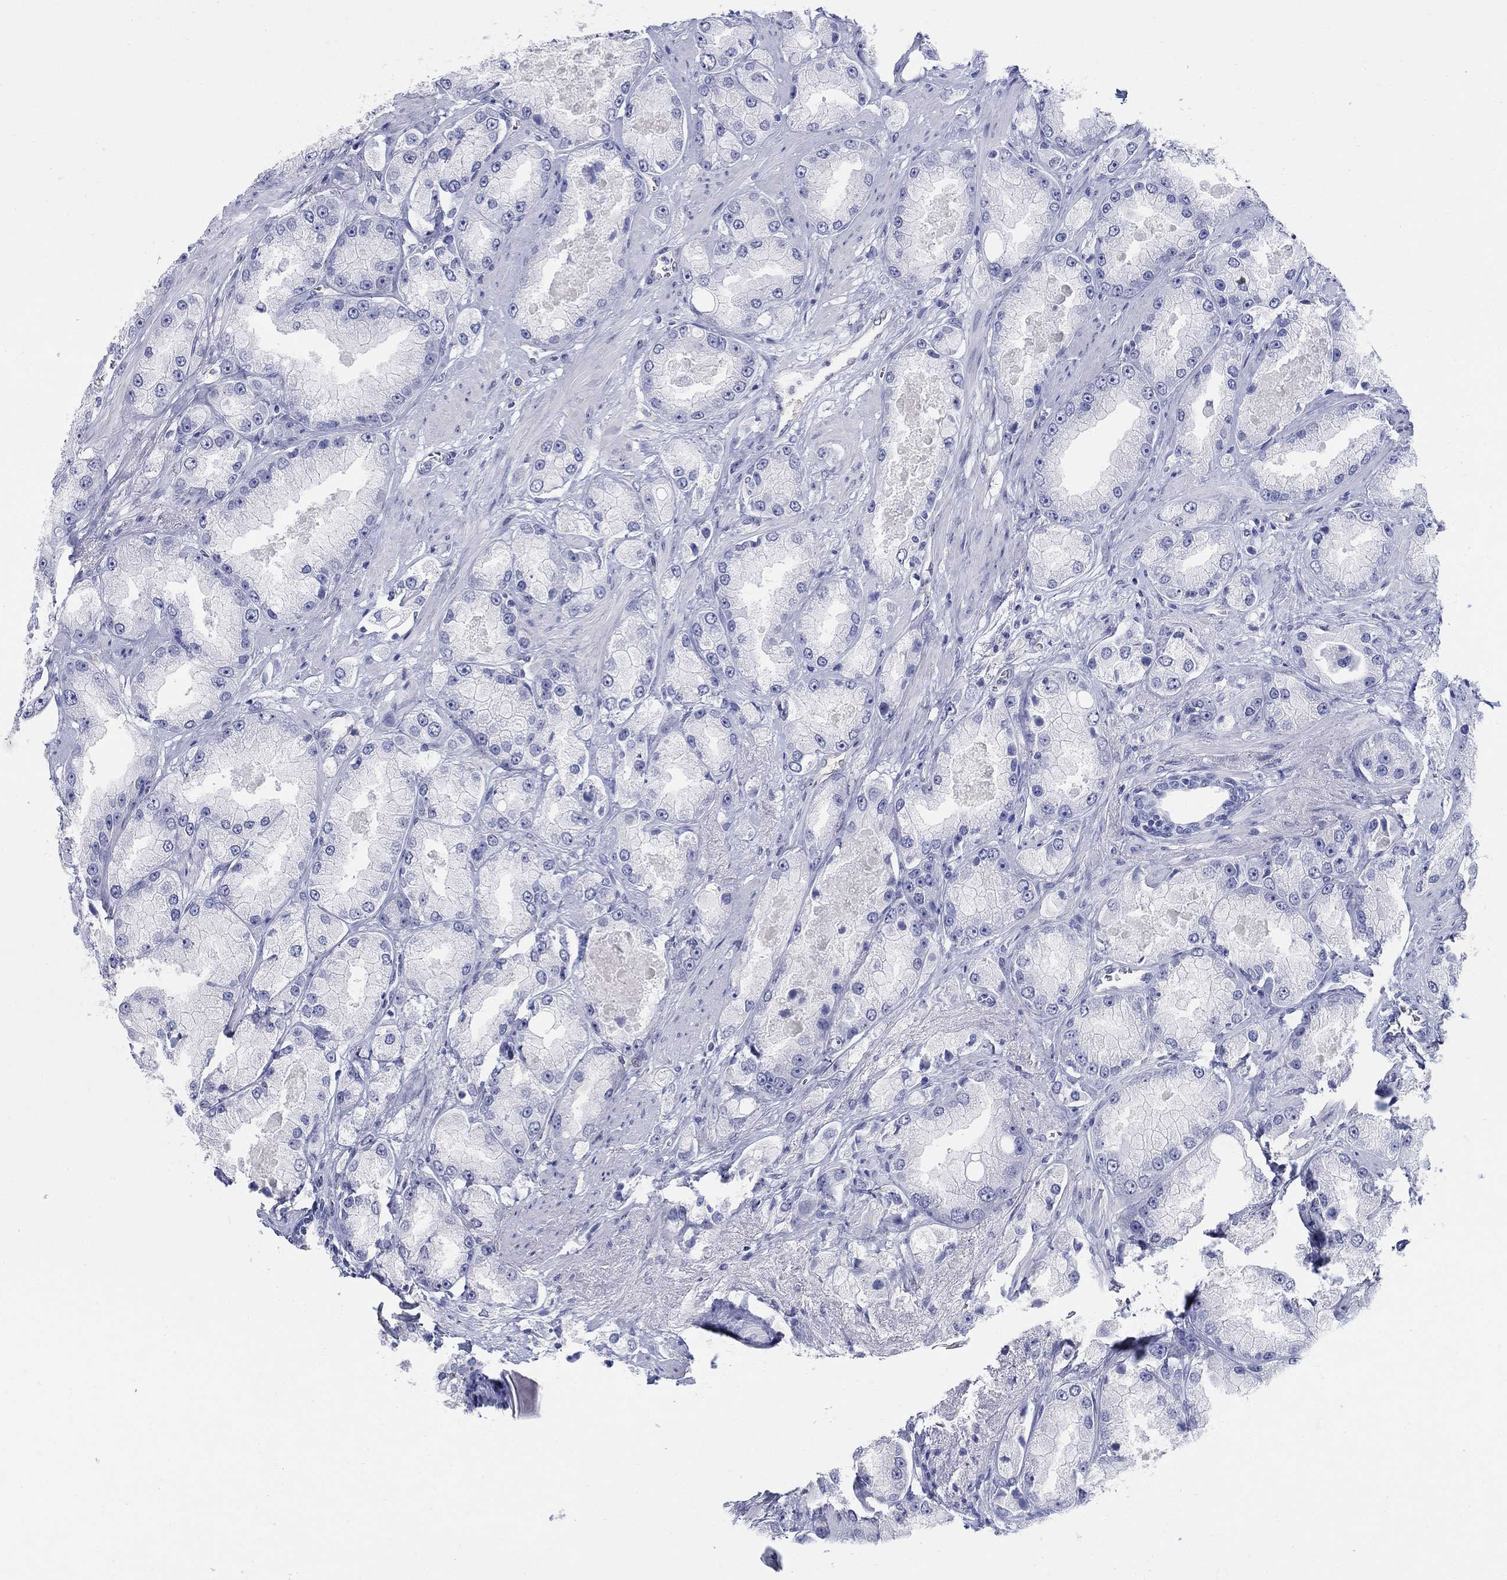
{"staining": {"intensity": "negative", "quantity": "none", "location": "none"}, "tissue": "prostate cancer", "cell_type": "Tumor cells", "image_type": "cancer", "snomed": [{"axis": "morphology", "description": "Adenocarcinoma, NOS"}, {"axis": "topography", "description": "Prostate and seminal vesicle, NOS"}, {"axis": "topography", "description": "Prostate"}], "caption": "Immunohistochemical staining of prostate adenocarcinoma displays no significant staining in tumor cells.", "gene": "AKR1C2", "patient": {"sex": "male", "age": 64}}